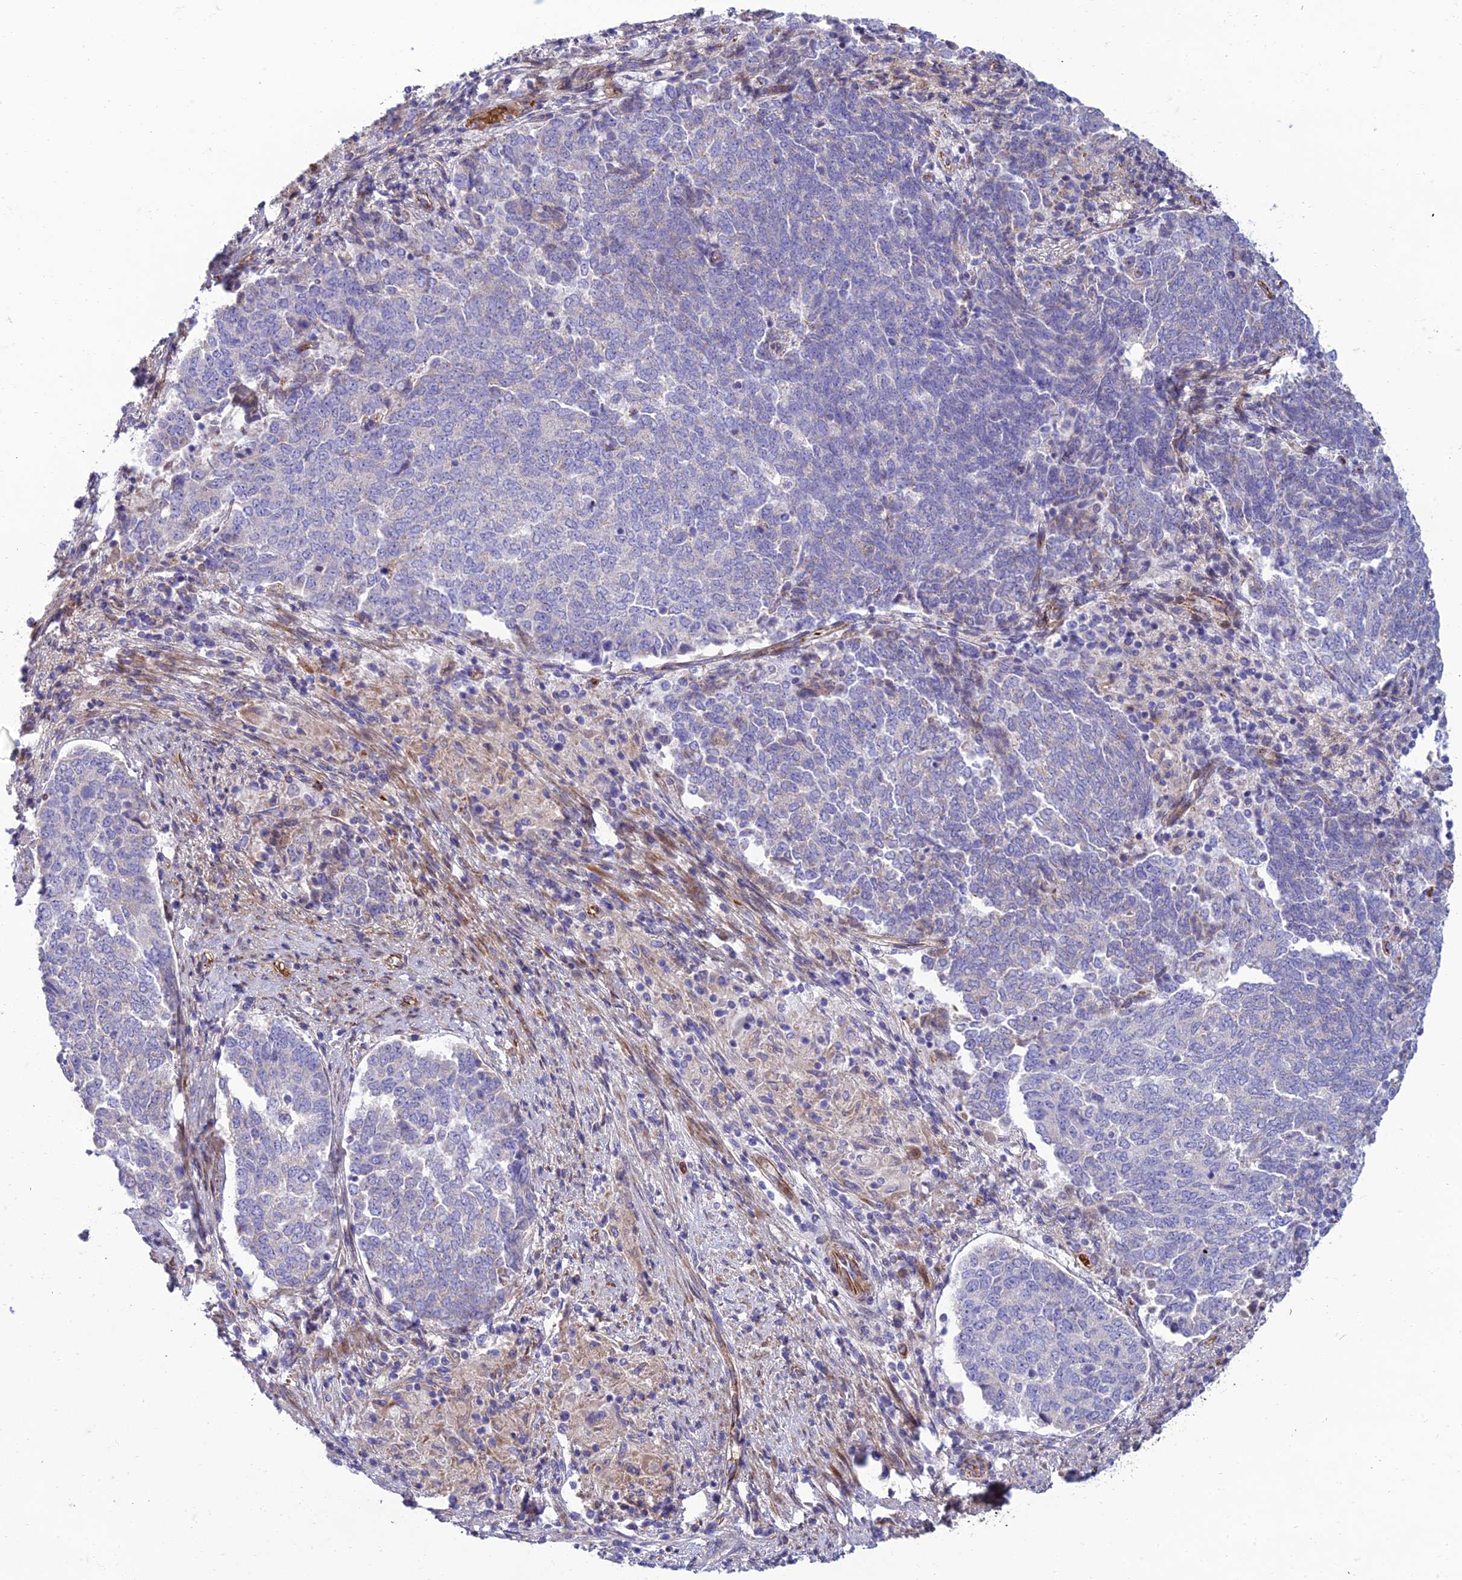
{"staining": {"intensity": "negative", "quantity": "none", "location": "none"}, "tissue": "endometrial cancer", "cell_type": "Tumor cells", "image_type": "cancer", "snomed": [{"axis": "morphology", "description": "Adenocarcinoma, NOS"}, {"axis": "topography", "description": "Endometrium"}], "caption": "Micrograph shows no significant protein expression in tumor cells of endometrial cancer (adenocarcinoma).", "gene": "SEL1L3", "patient": {"sex": "female", "age": 80}}